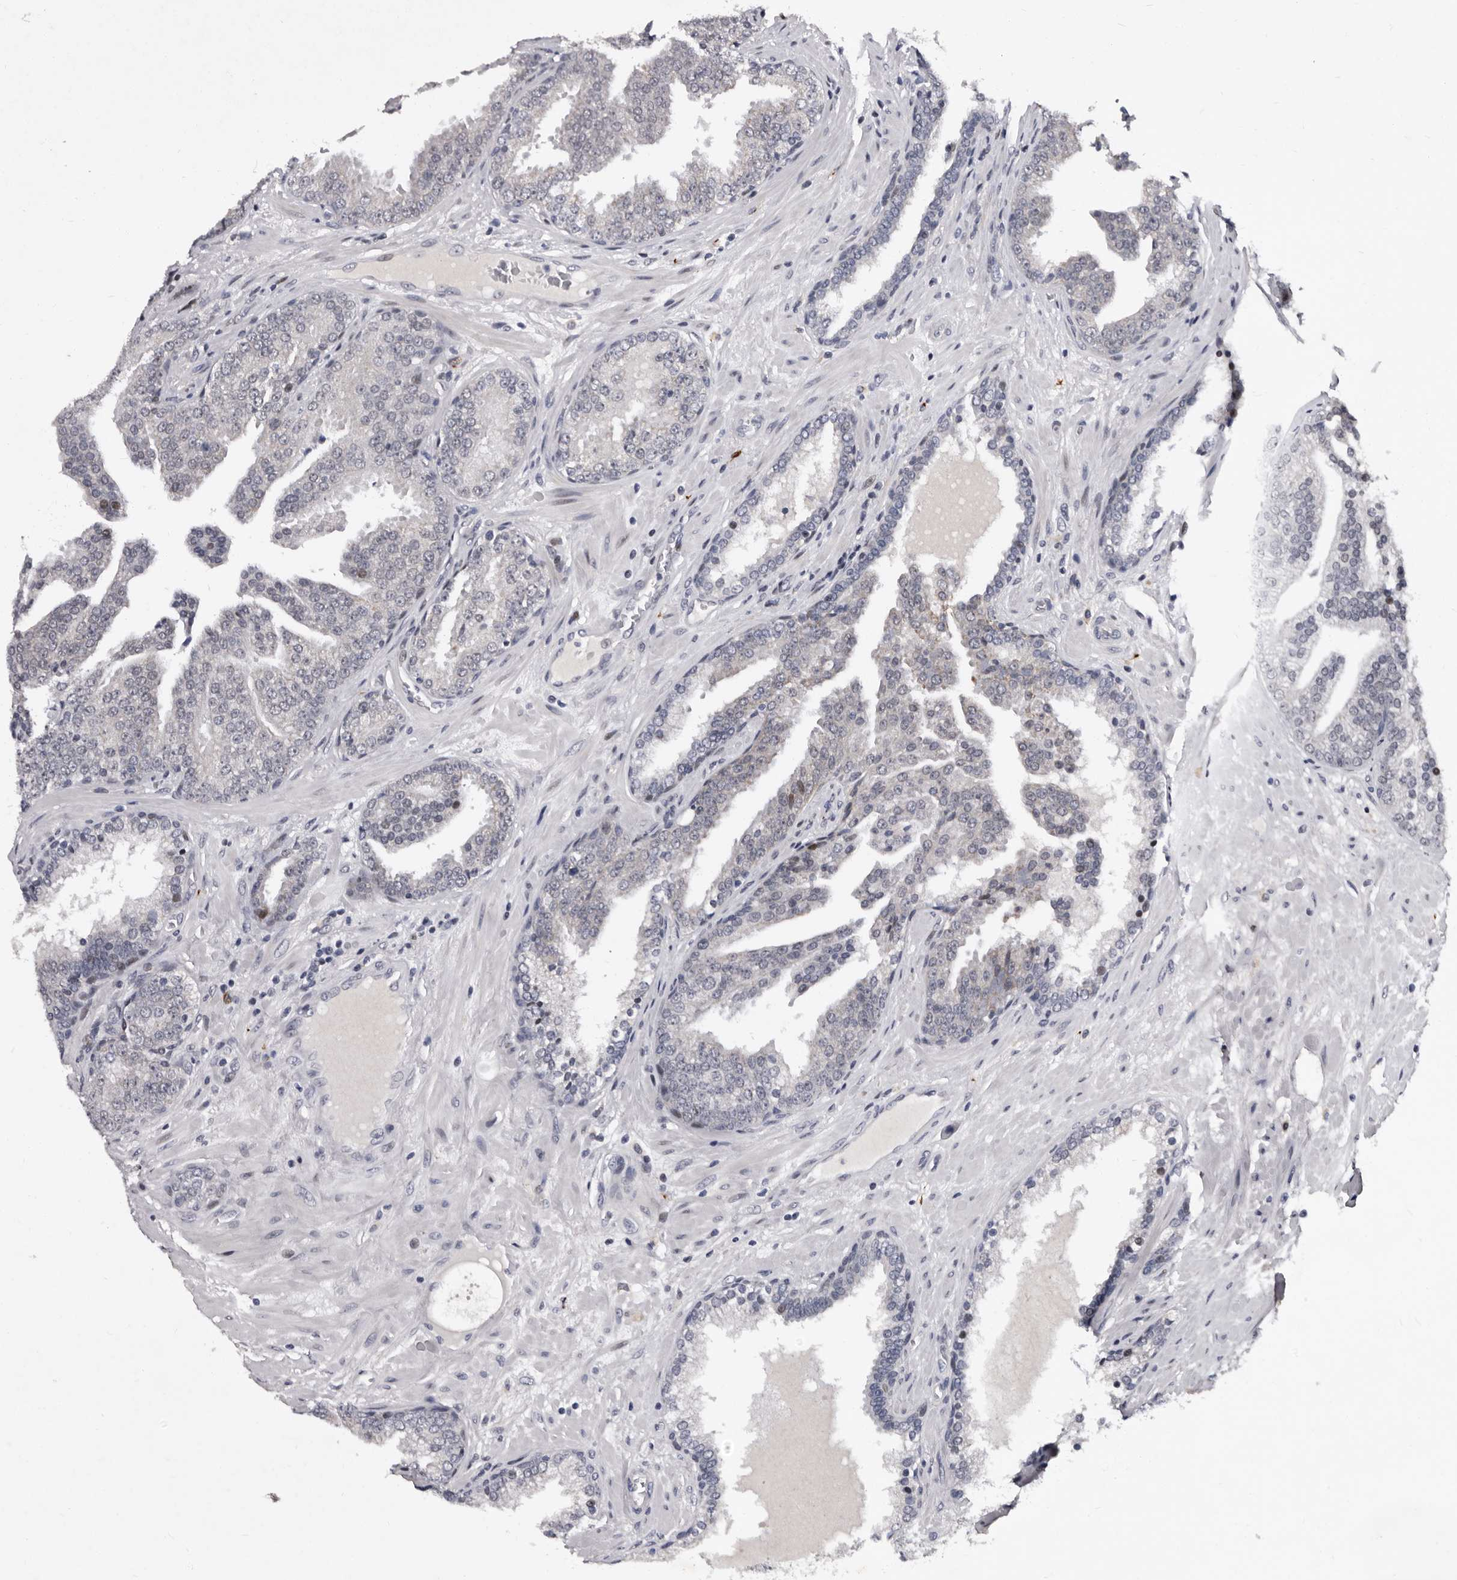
{"staining": {"intensity": "negative", "quantity": "none", "location": "none"}, "tissue": "prostate cancer", "cell_type": "Tumor cells", "image_type": "cancer", "snomed": [{"axis": "morphology", "description": "Adenocarcinoma, Low grade"}, {"axis": "topography", "description": "Prostate"}], "caption": "Prostate low-grade adenocarcinoma was stained to show a protein in brown. There is no significant expression in tumor cells.", "gene": "TNKS", "patient": {"sex": "male", "age": 67}}